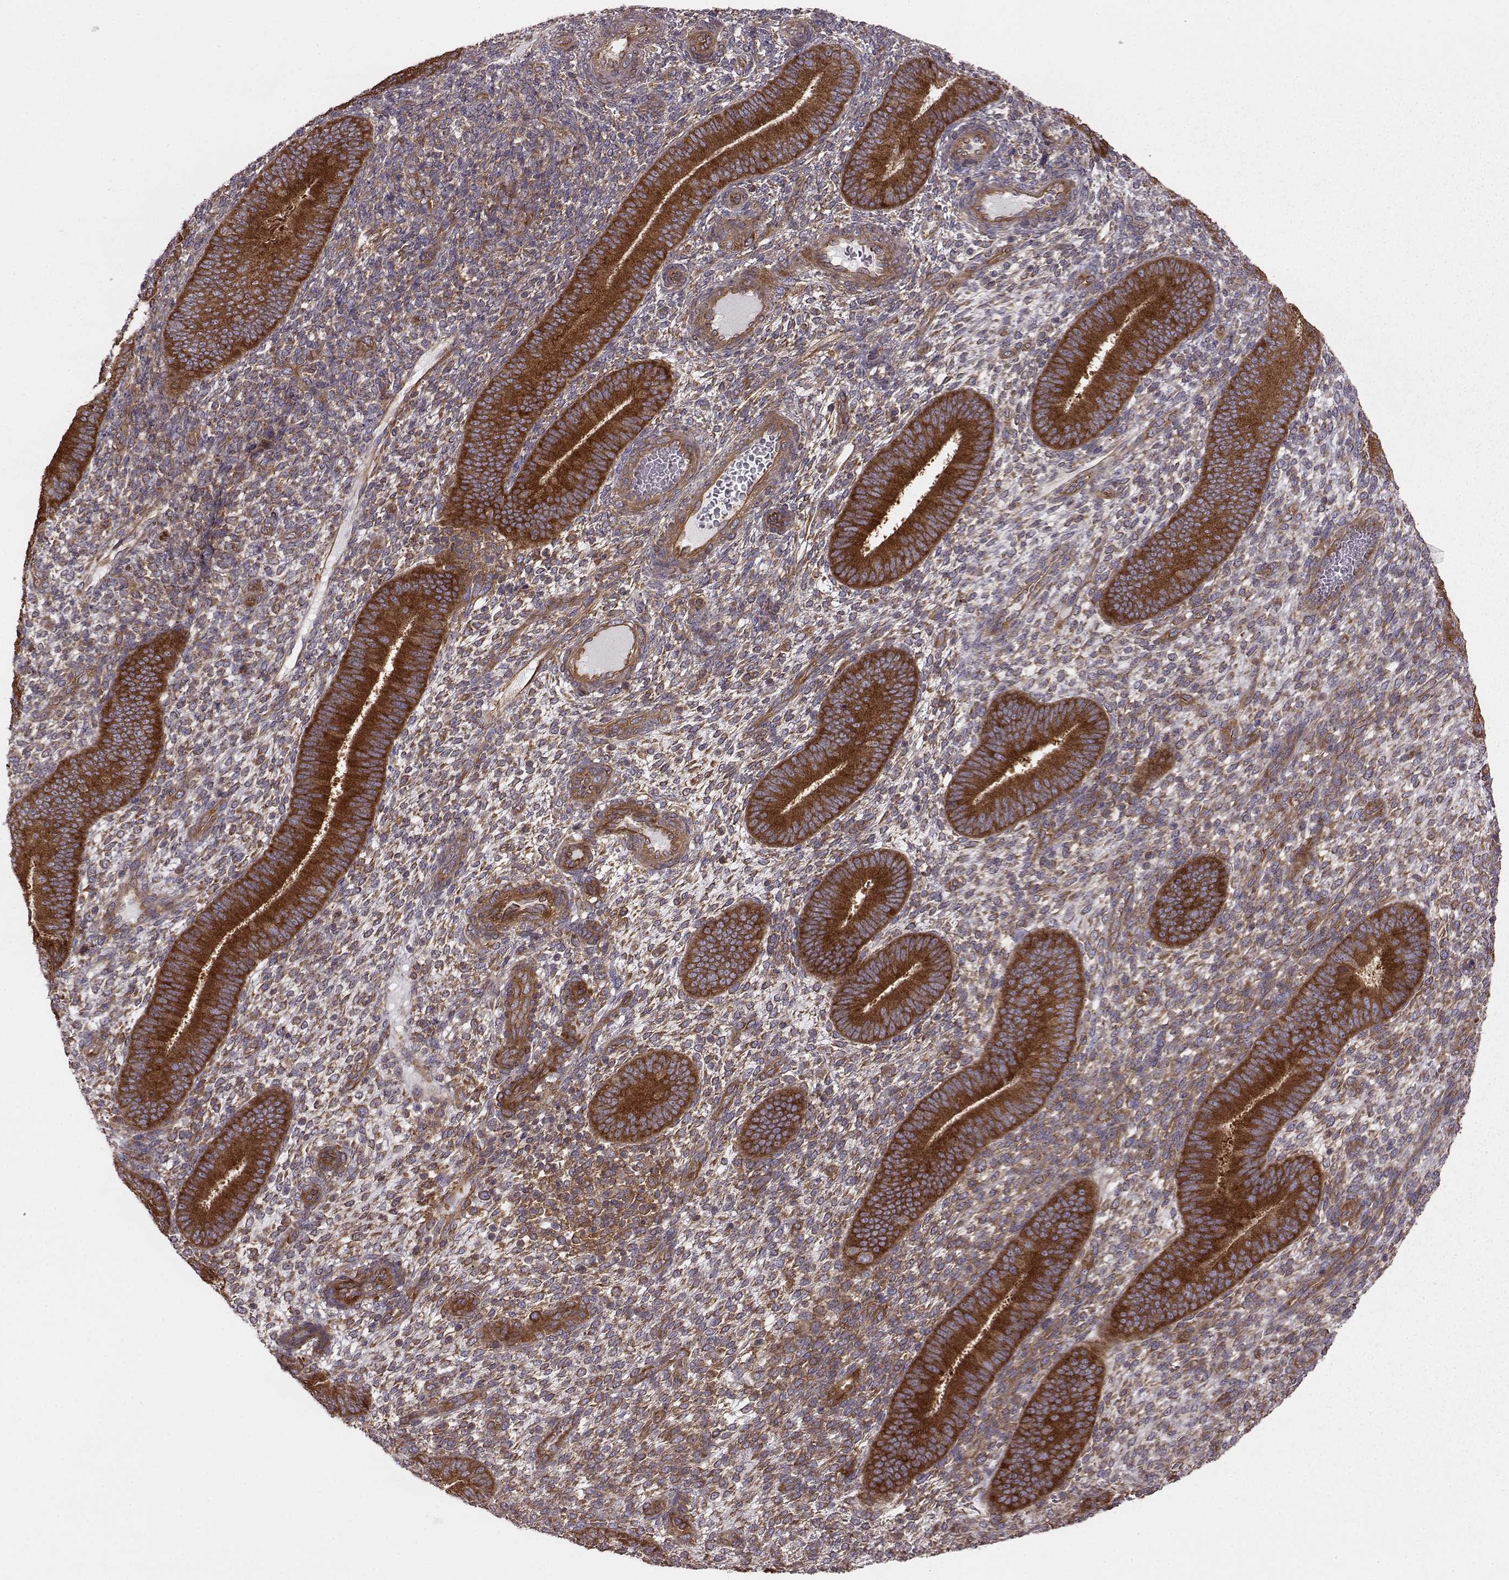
{"staining": {"intensity": "weak", "quantity": "25%-75%", "location": "cytoplasmic/membranous"}, "tissue": "endometrium", "cell_type": "Cells in endometrial stroma", "image_type": "normal", "snomed": [{"axis": "morphology", "description": "Normal tissue, NOS"}, {"axis": "topography", "description": "Endometrium"}], "caption": "Approximately 25%-75% of cells in endometrial stroma in benign human endometrium show weak cytoplasmic/membranous protein positivity as visualized by brown immunohistochemical staining.", "gene": "RABGAP1", "patient": {"sex": "female", "age": 39}}